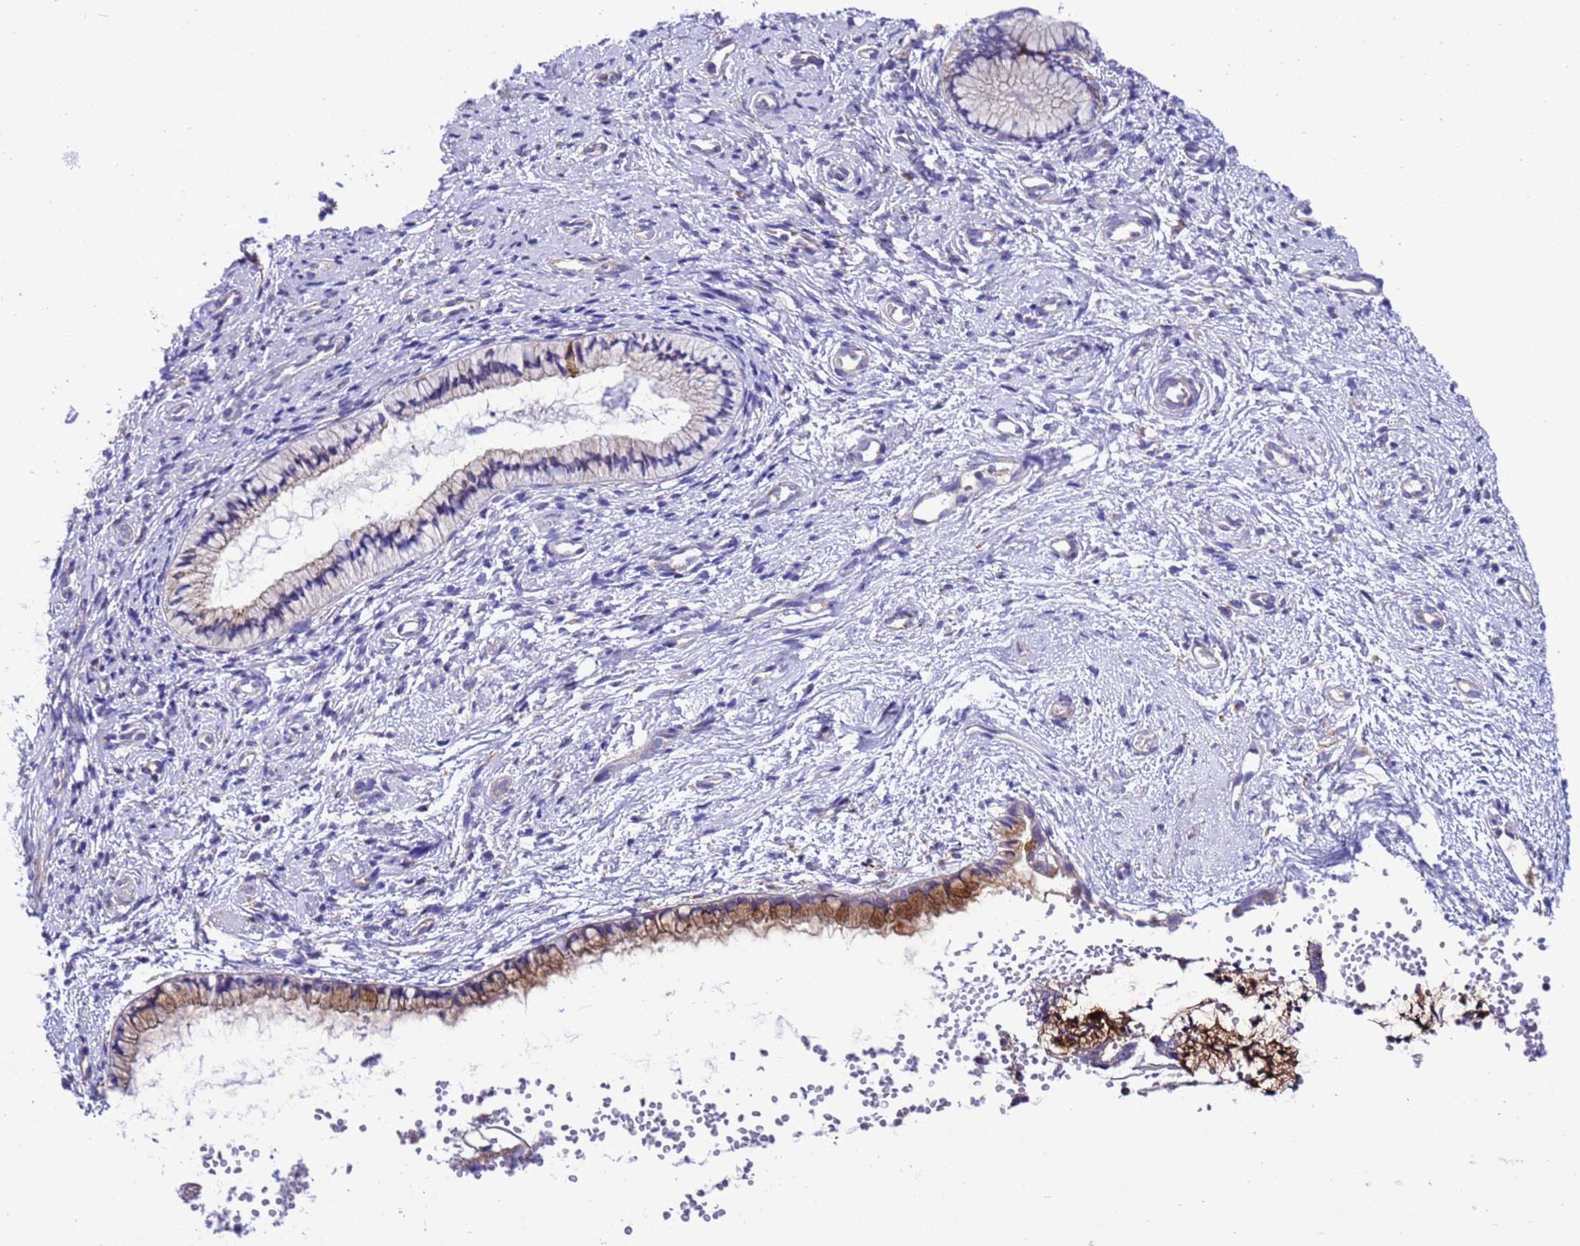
{"staining": {"intensity": "moderate", "quantity": "<25%", "location": "cytoplasmic/membranous"}, "tissue": "cervix", "cell_type": "Glandular cells", "image_type": "normal", "snomed": [{"axis": "morphology", "description": "Normal tissue, NOS"}, {"axis": "topography", "description": "Cervix"}], "caption": "This micrograph demonstrates immunohistochemistry staining of unremarkable human cervix, with low moderate cytoplasmic/membranous expression in approximately <25% of glandular cells.", "gene": "KICS2", "patient": {"sex": "female", "age": 57}}